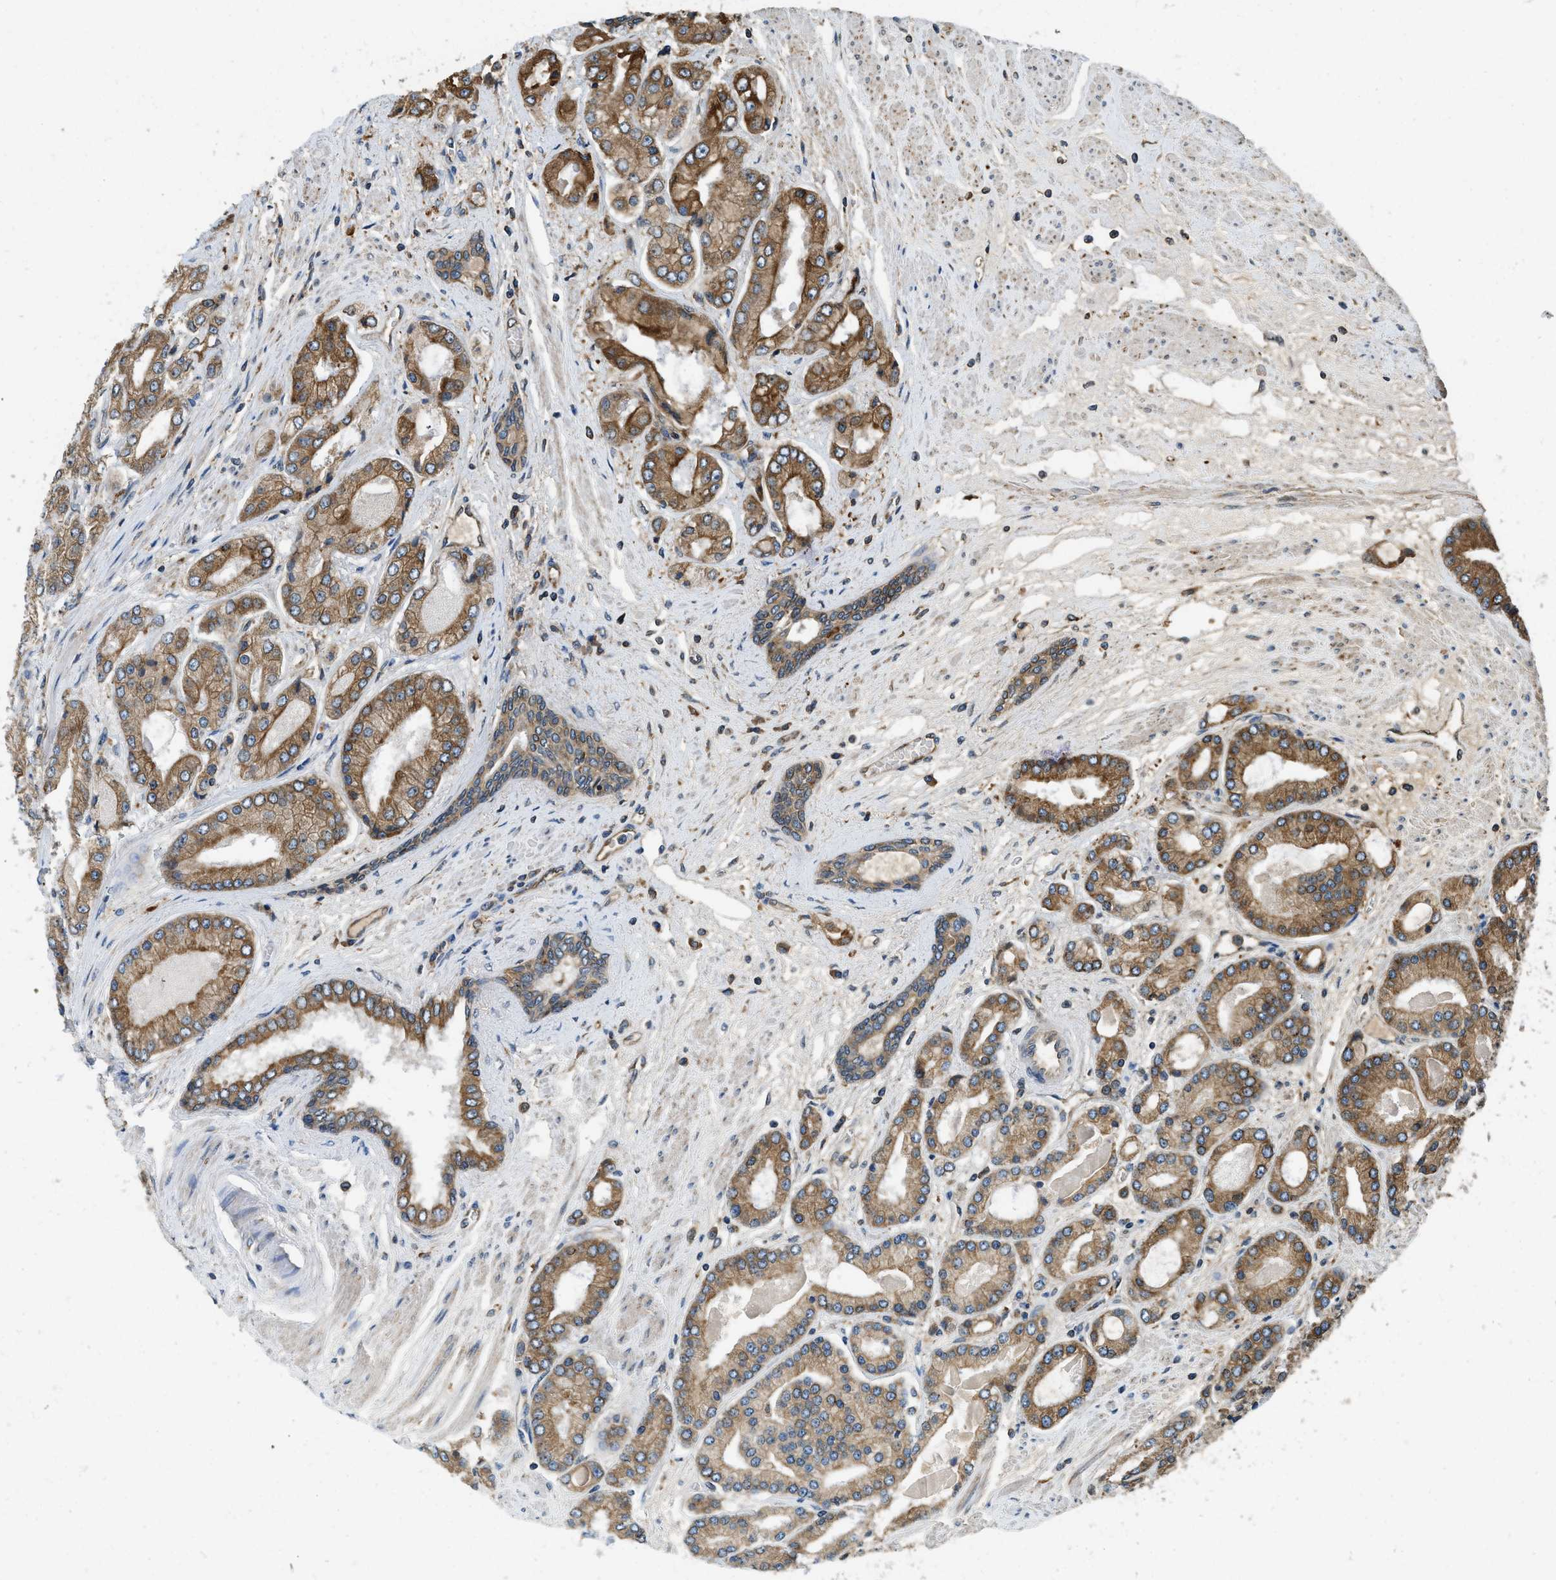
{"staining": {"intensity": "moderate", "quantity": ">75%", "location": "cytoplasmic/membranous"}, "tissue": "prostate cancer", "cell_type": "Tumor cells", "image_type": "cancer", "snomed": [{"axis": "morphology", "description": "Adenocarcinoma, High grade"}, {"axis": "topography", "description": "Prostate"}], "caption": "Brown immunohistochemical staining in prostate adenocarcinoma (high-grade) demonstrates moderate cytoplasmic/membranous expression in about >75% of tumor cells.", "gene": "BCAP31", "patient": {"sex": "male", "age": 59}}